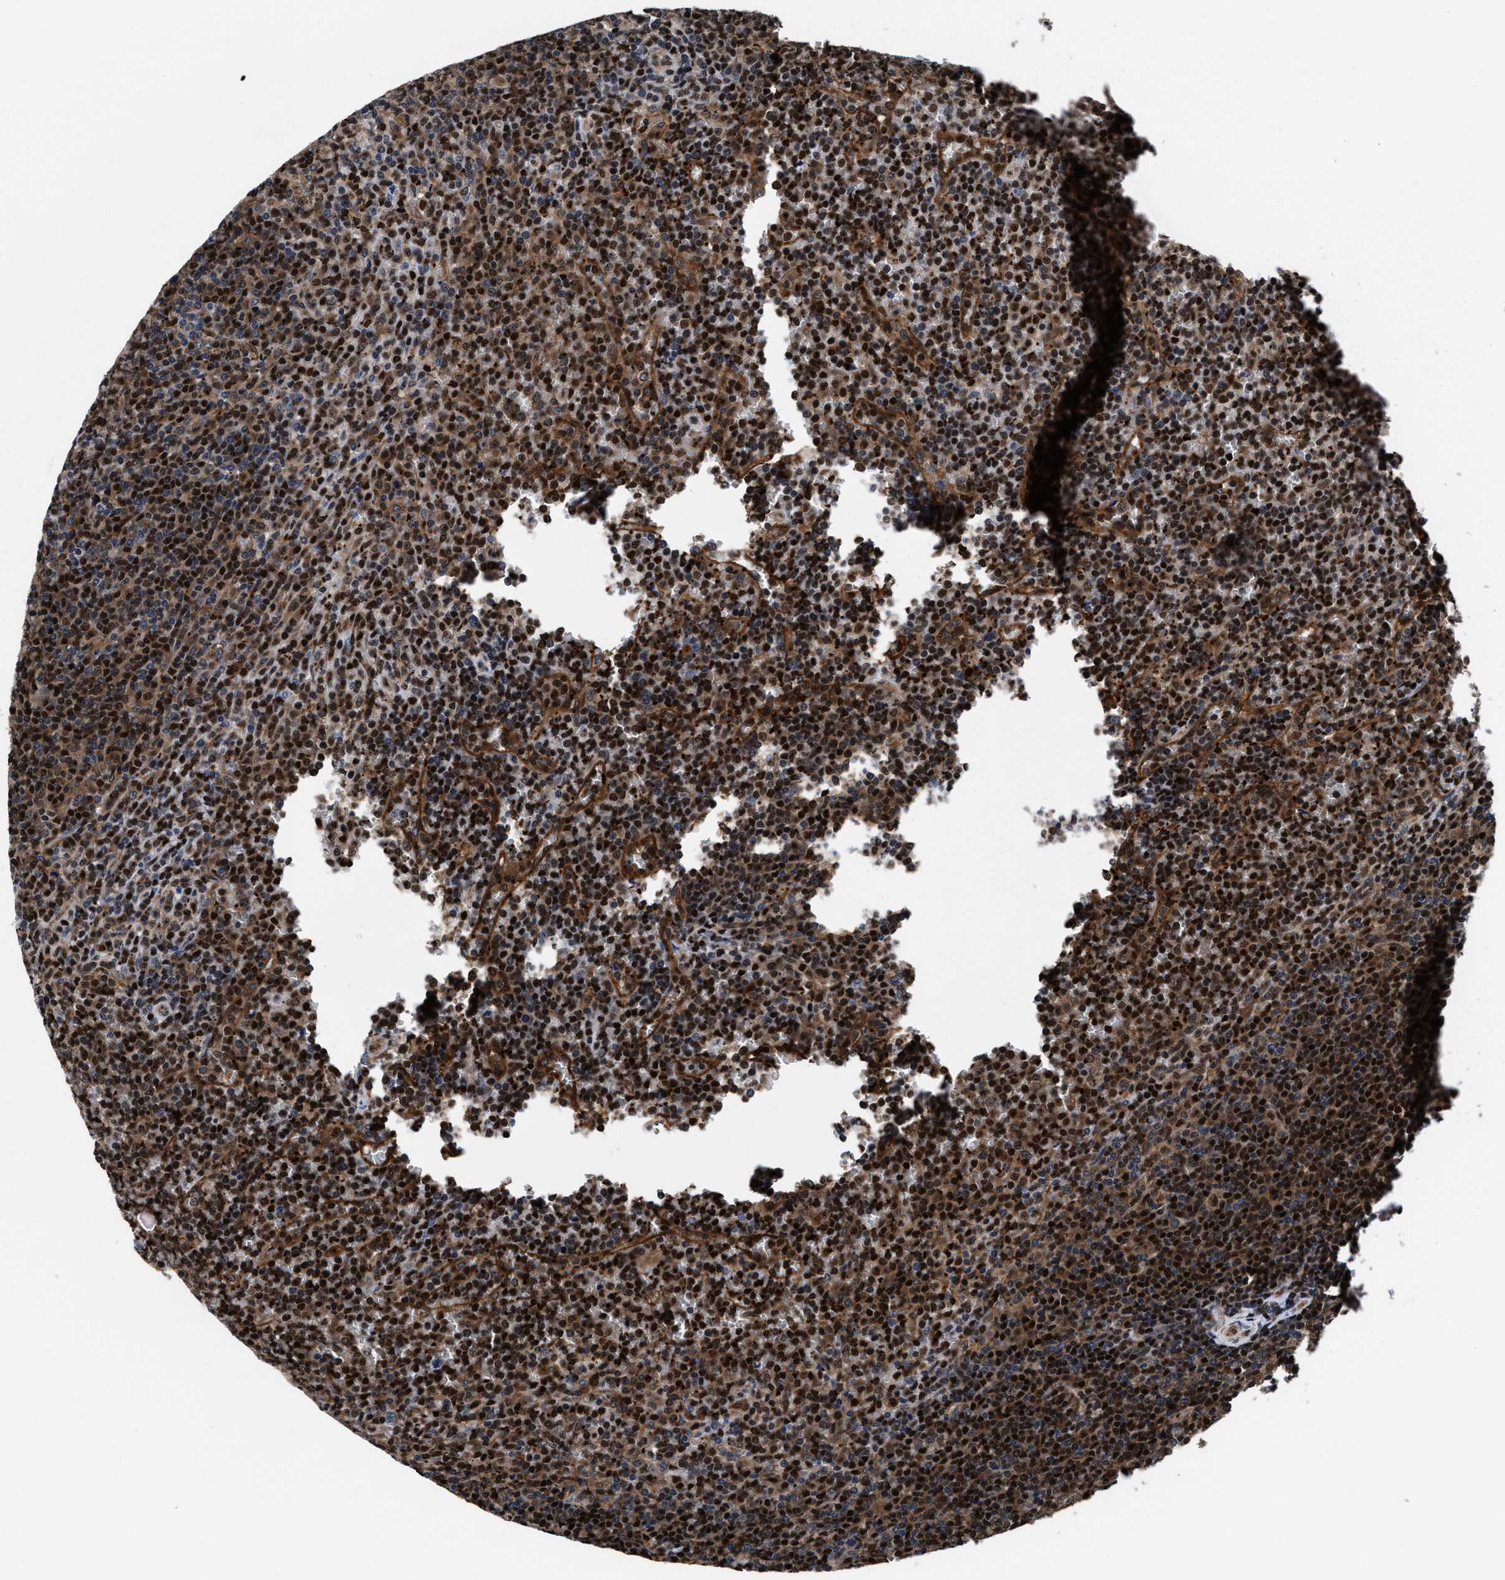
{"staining": {"intensity": "moderate", "quantity": "25%-75%", "location": "cytoplasmic/membranous,nuclear"}, "tissue": "lymphoma", "cell_type": "Tumor cells", "image_type": "cancer", "snomed": [{"axis": "morphology", "description": "Malignant lymphoma, non-Hodgkin's type, Low grade"}, {"axis": "topography", "description": "Spleen"}], "caption": "IHC staining of malignant lymphoma, non-Hodgkin's type (low-grade), which demonstrates medium levels of moderate cytoplasmic/membranous and nuclear expression in about 25%-75% of tumor cells indicating moderate cytoplasmic/membranous and nuclear protein expression. The staining was performed using DAB (brown) for protein detection and nuclei were counterstained in hematoxylin (blue).", "gene": "ACLY", "patient": {"sex": "female", "age": 19}}